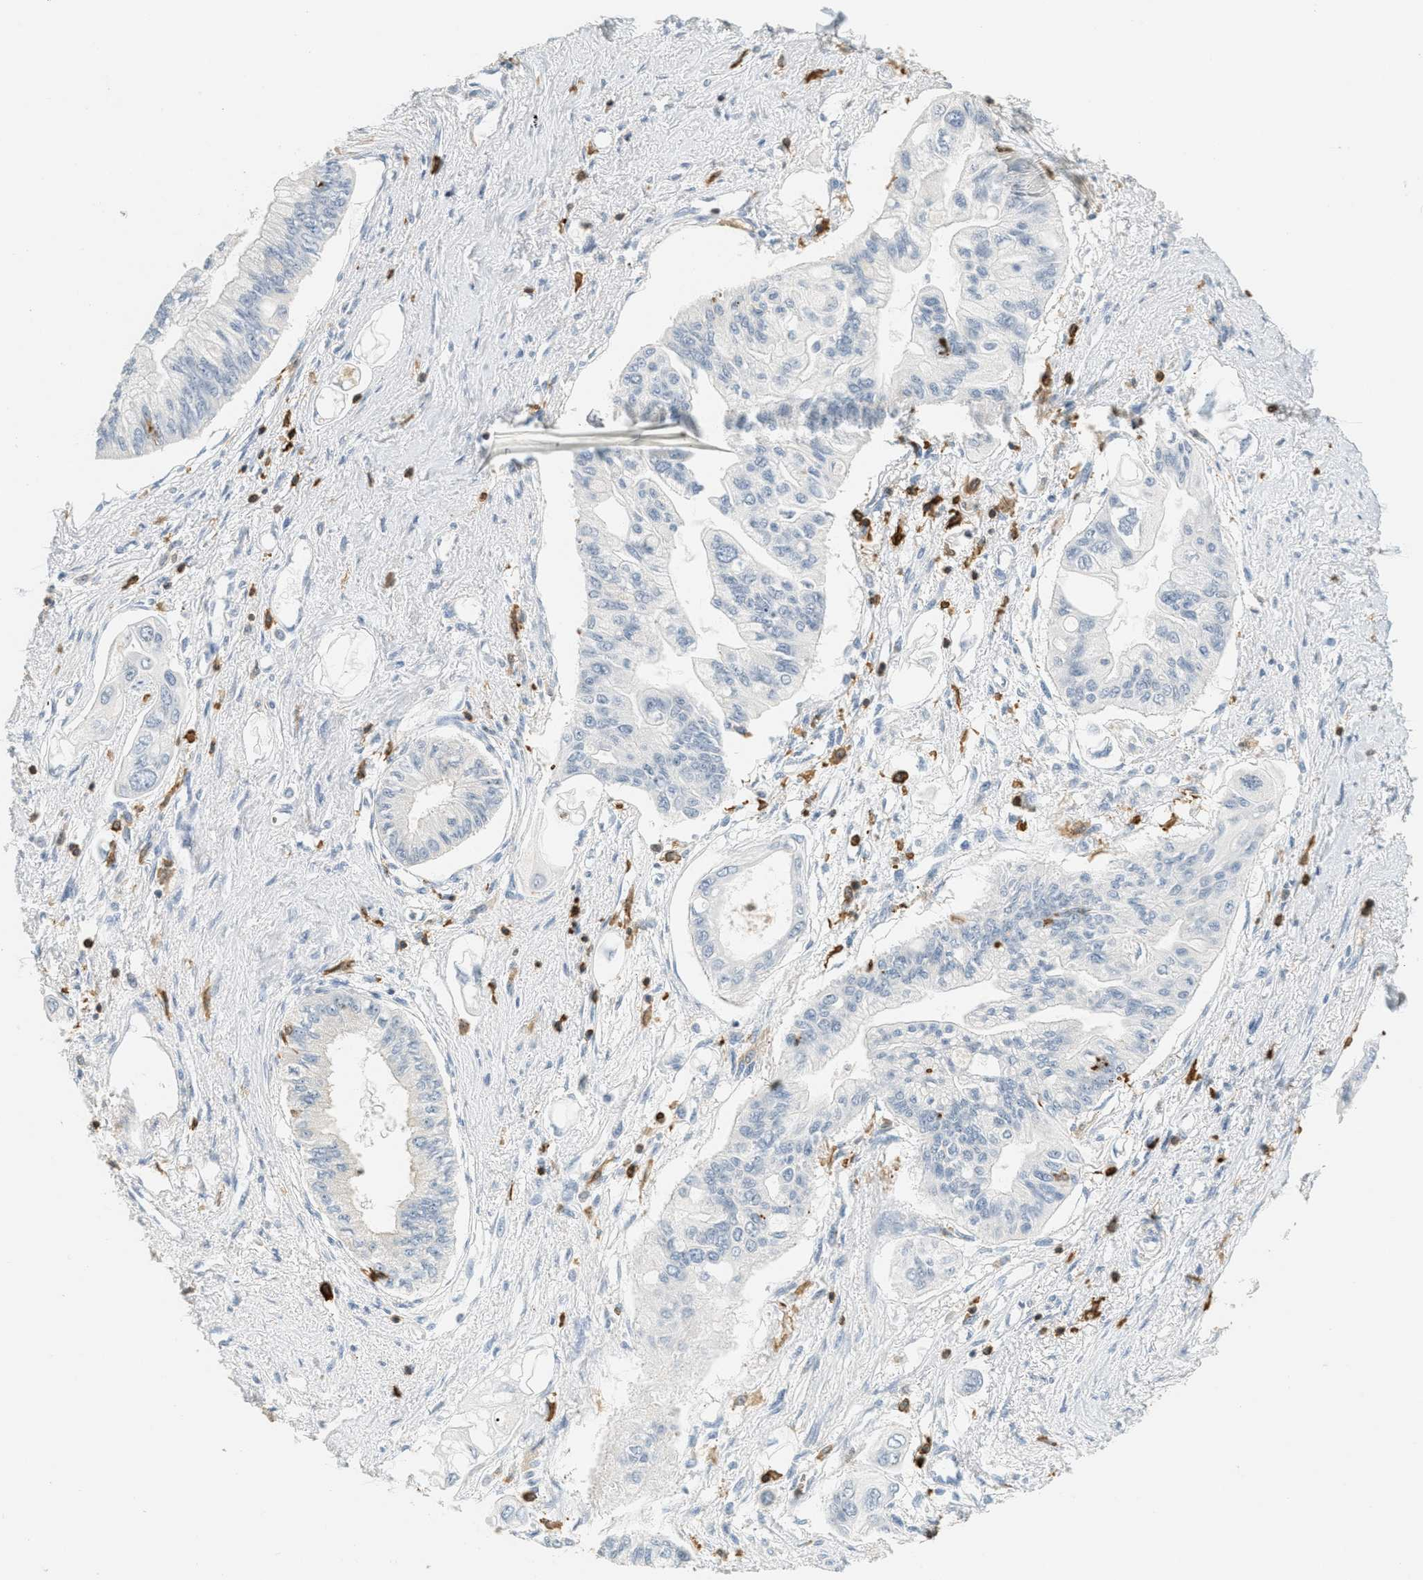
{"staining": {"intensity": "negative", "quantity": "none", "location": "none"}, "tissue": "pancreatic cancer", "cell_type": "Tumor cells", "image_type": "cancer", "snomed": [{"axis": "morphology", "description": "Adenocarcinoma, NOS"}, {"axis": "topography", "description": "Pancreas"}], "caption": "Human pancreatic cancer stained for a protein using IHC shows no positivity in tumor cells.", "gene": "LSP1", "patient": {"sex": "female", "age": 77}}